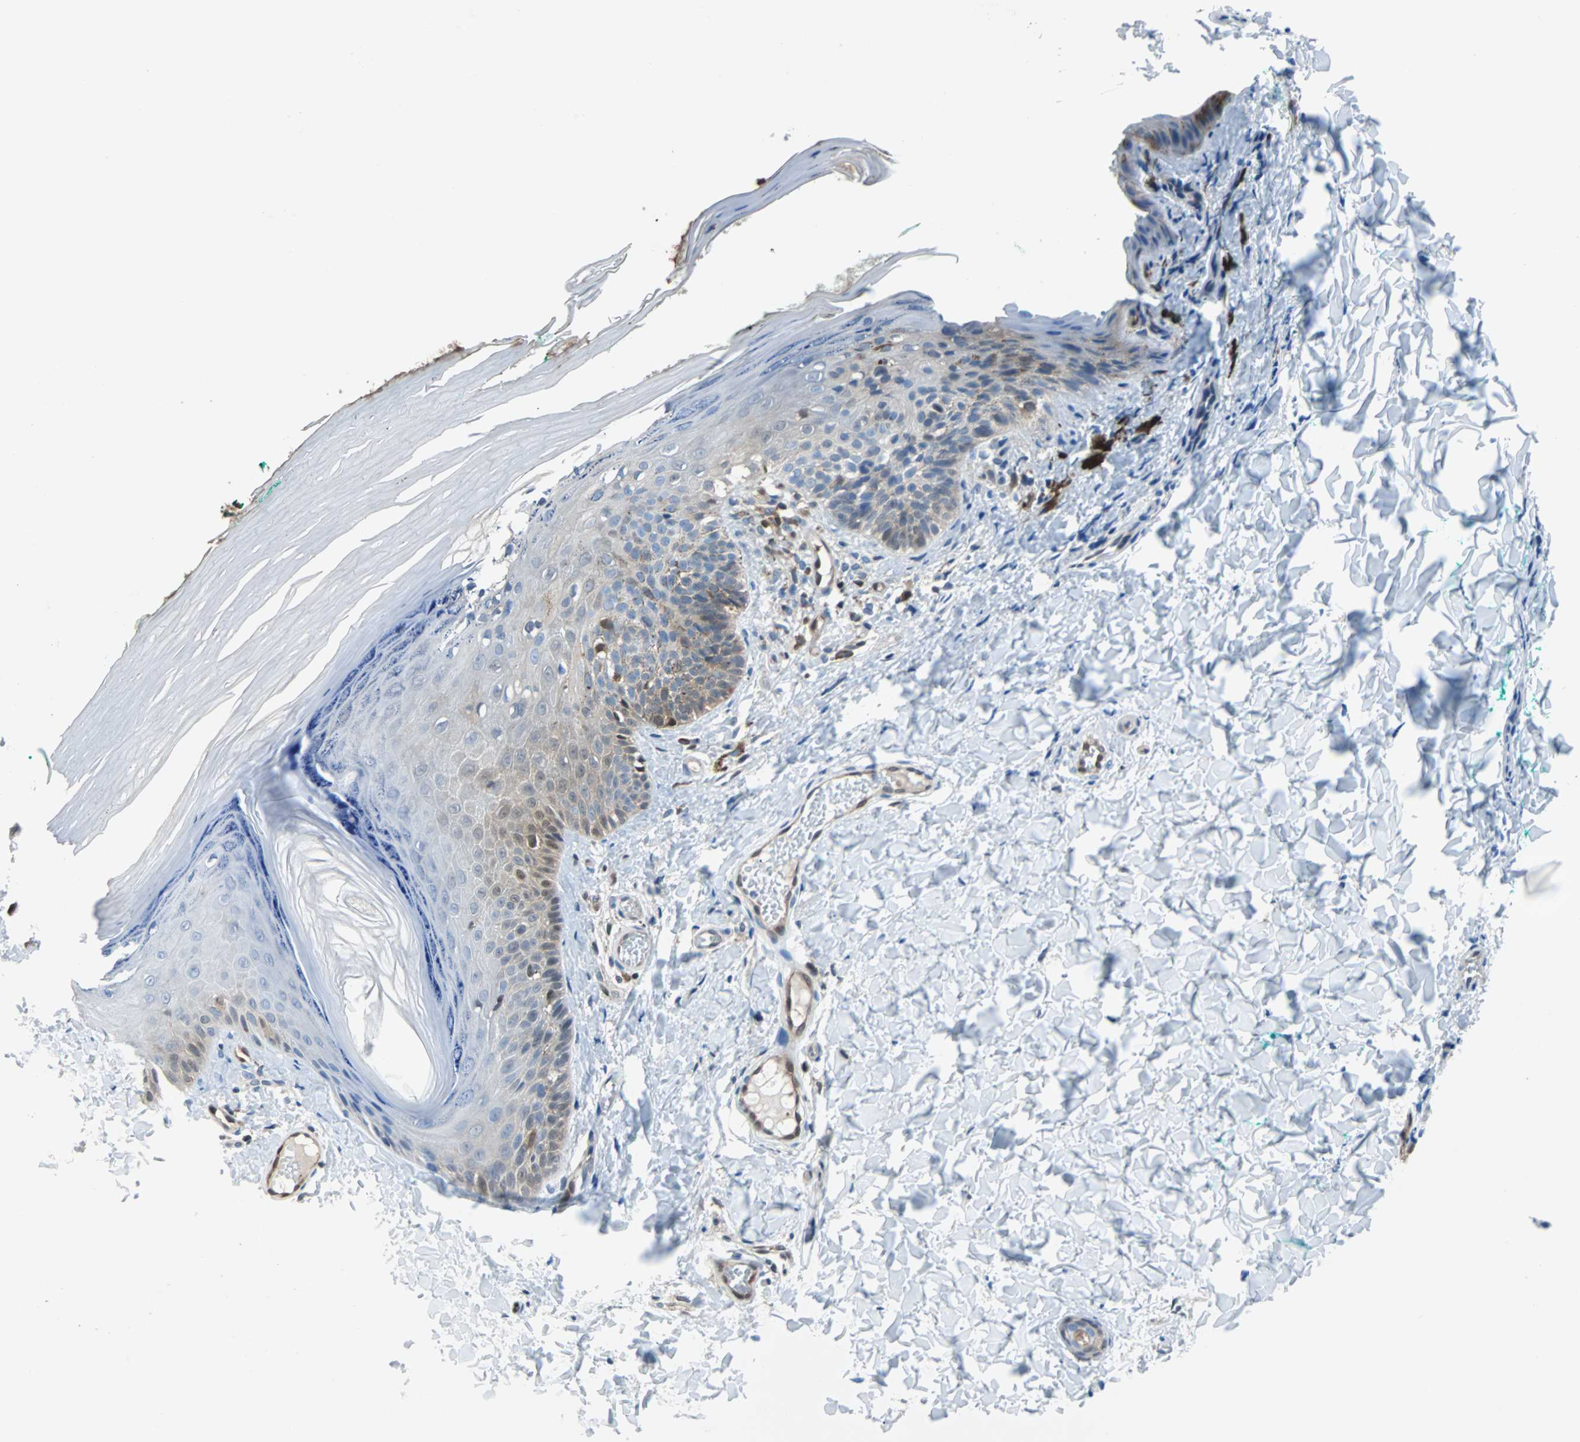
{"staining": {"intensity": "moderate", "quantity": ">75%", "location": "cytoplasmic/membranous"}, "tissue": "skin", "cell_type": "Fibroblasts", "image_type": "normal", "snomed": [{"axis": "morphology", "description": "Normal tissue, NOS"}, {"axis": "topography", "description": "Skin"}], "caption": "Protein staining of normal skin displays moderate cytoplasmic/membranous expression in approximately >75% of fibroblasts. The staining was performed using DAB (3,3'-diaminobenzidine), with brown indicating positive protein expression. Nuclei are stained blue with hematoxylin.", "gene": "MAP2K6", "patient": {"sex": "male", "age": 26}}